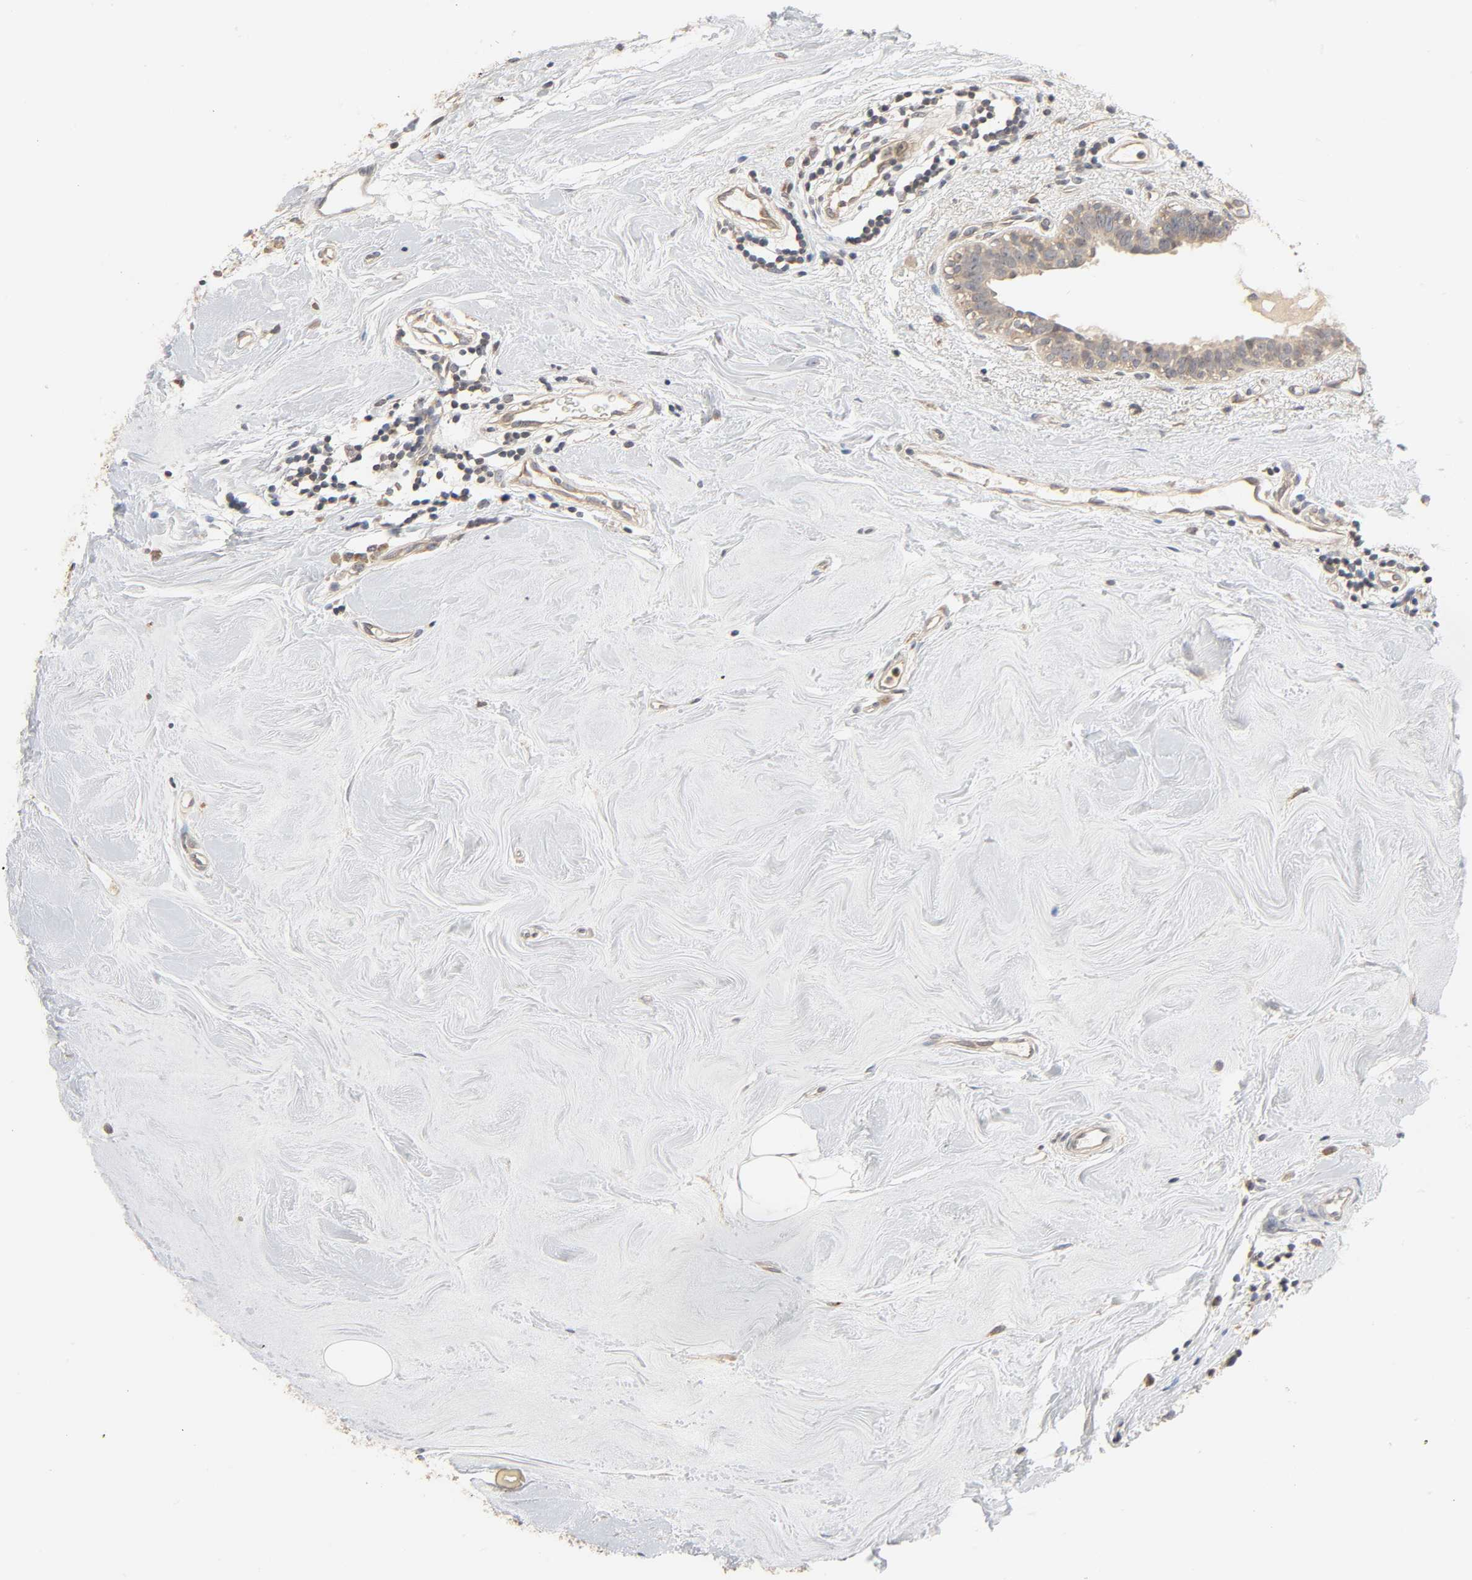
{"staining": {"intensity": "weak", "quantity": ">75%", "location": "cytoplasmic/membranous"}, "tissue": "breast cancer", "cell_type": "Tumor cells", "image_type": "cancer", "snomed": [{"axis": "morphology", "description": "Duct carcinoma"}, {"axis": "topography", "description": "Breast"}], "caption": "A histopathology image of breast cancer (invasive ductal carcinoma) stained for a protein exhibits weak cytoplasmic/membranous brown staining in tumor cells. (Brightfield microscopy of DAB IHC at high magnification).", "gene": "CLEC4E", "patient": {"sex": "female", "age": 40}}